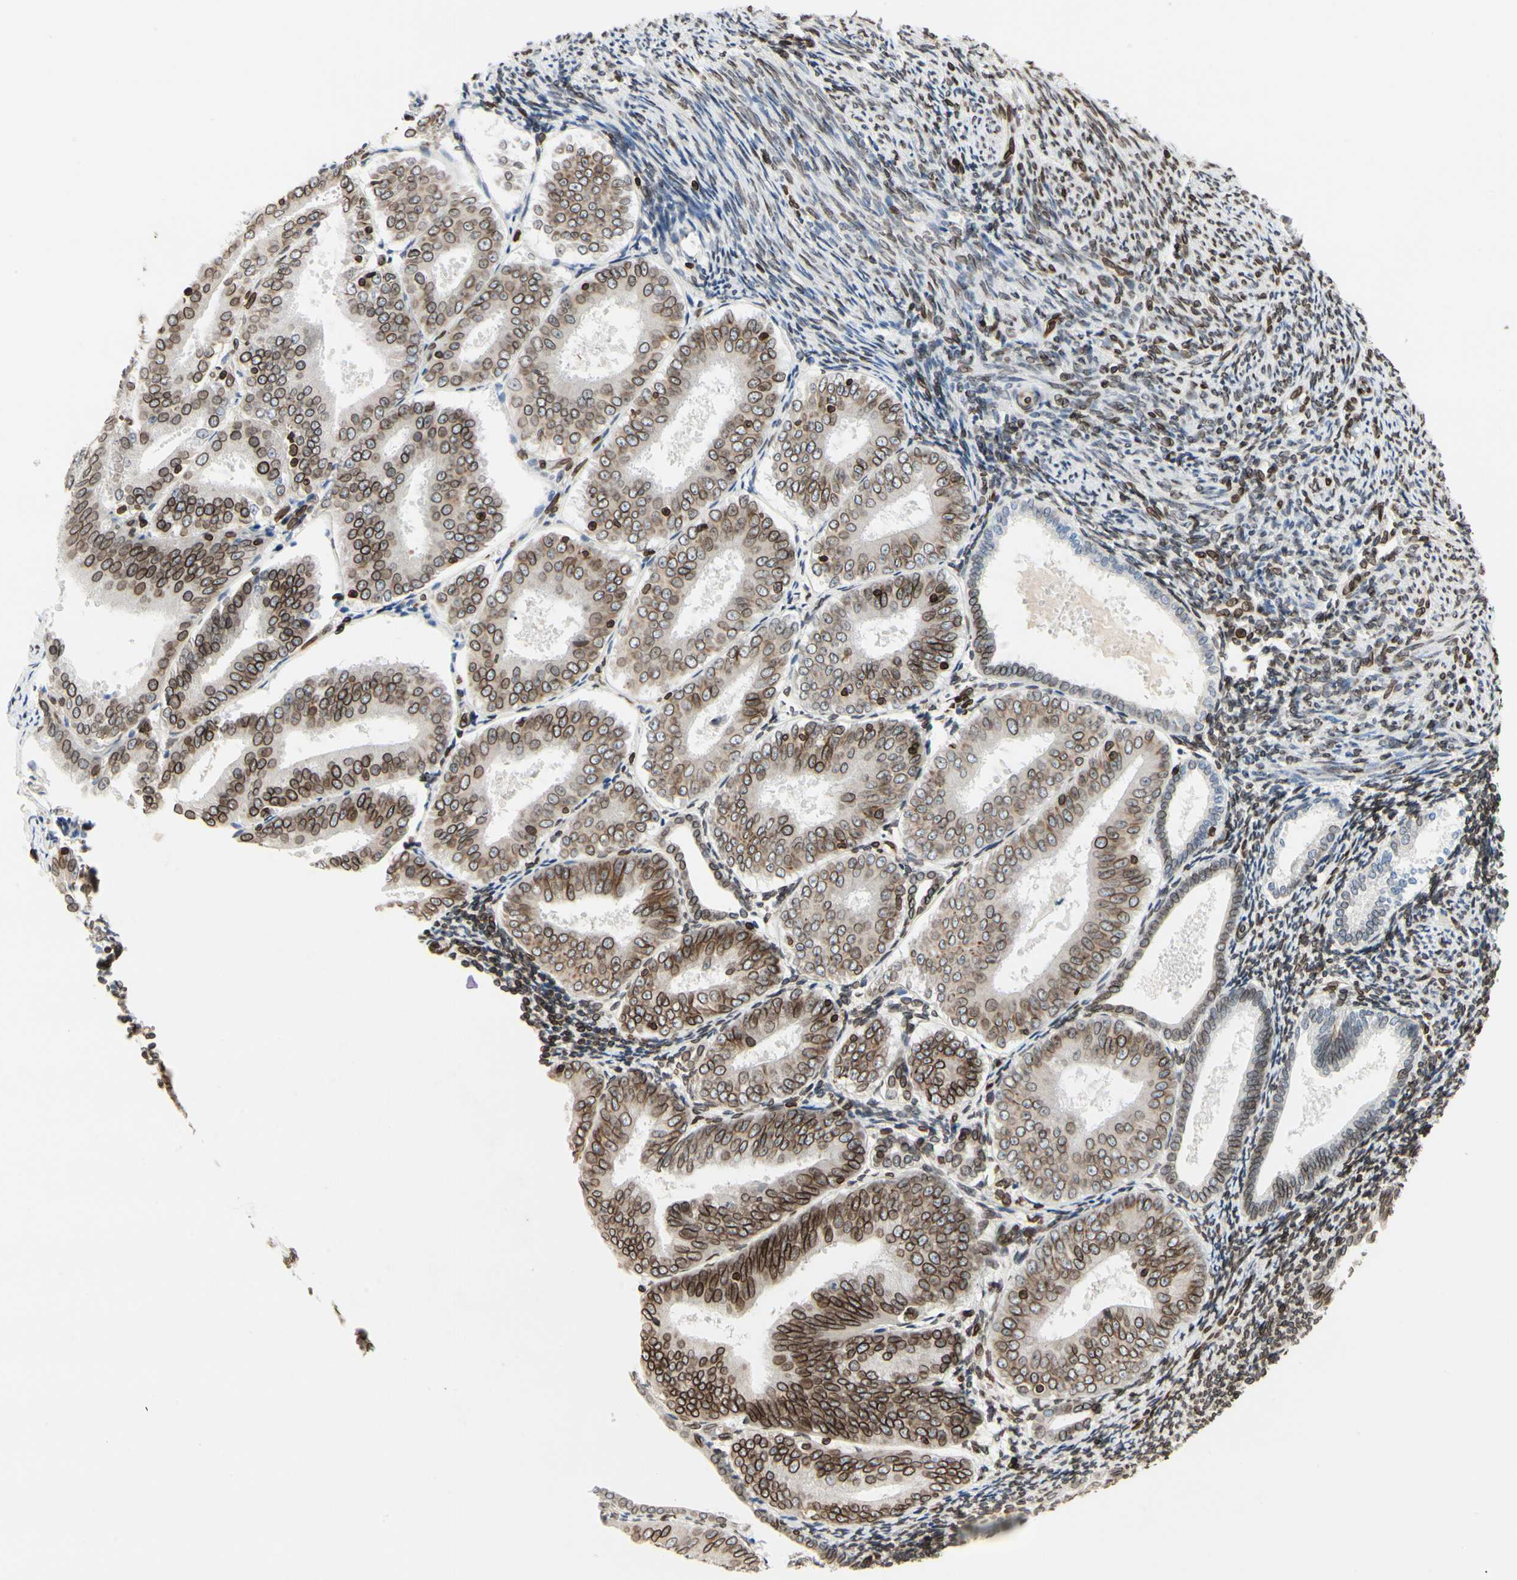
{"staining": {"intensity": "moderate", "quantity": ">75%", "location": "cytoplasmic/membranous,nuclear"}, "tissue": "endometrial cancer", "cell_type": "Tumor cells", "image_type": "cancer", "snomed": [{"axis": "morphology", "description": "Adenocarcinoma, NOS"}, {"axis": "topography", "description": "Endometrium"}], "caption": "Immunohistochemistry (IHC) (DAB) staining of human endometrial adenocarcinoma reveals moderate cytoplasmic/membranous and nuclear protein staining in approximately >75% of tumor cells.", "gene": "TMPO", "patient": {"sex": "female", "age": 63}}